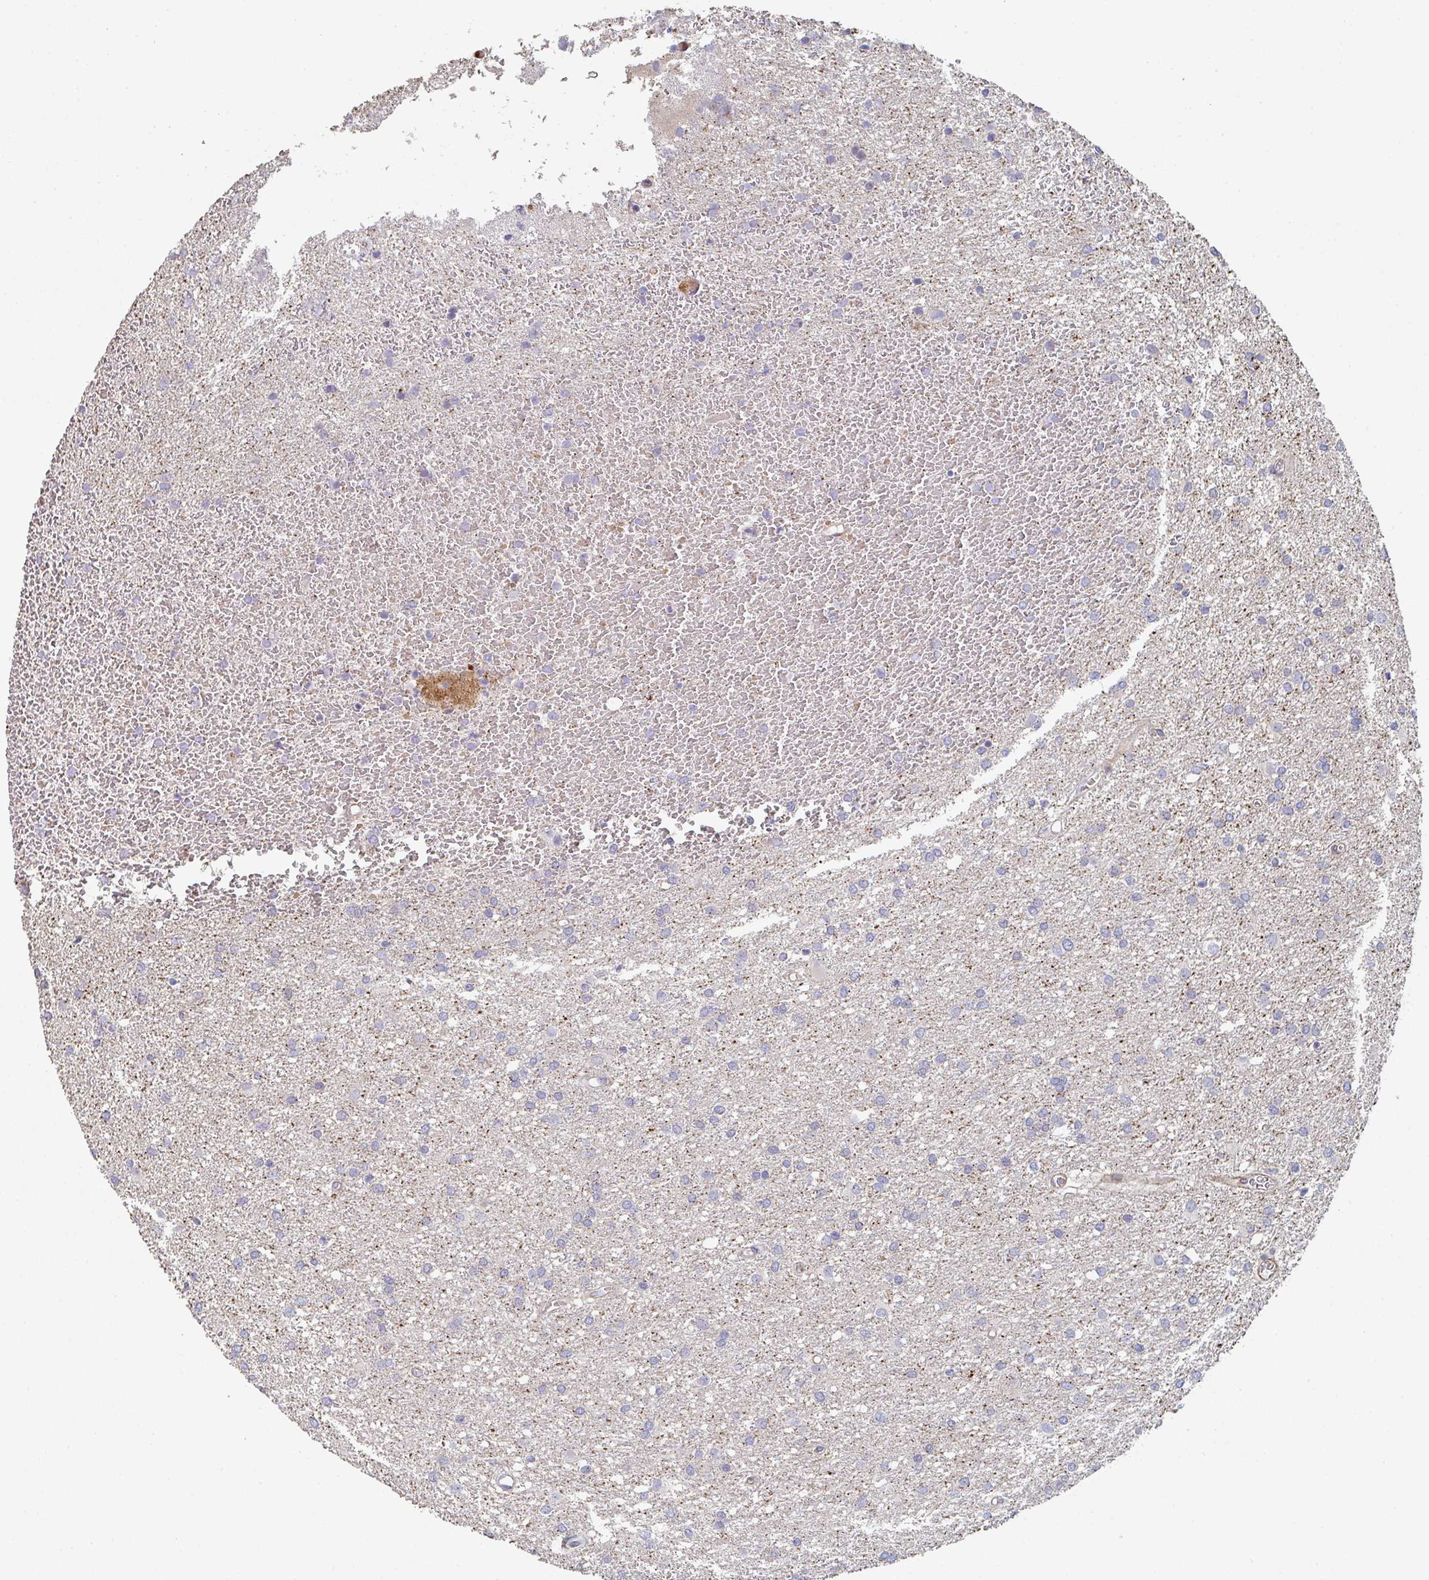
{"staining": {"intensity": "negative", "quantity": "none", "location": "none"}, "tissue": "glioma", "cell_type": "Tumor cells", "image_type": "cancer", "snomed": [{"axis": "morphology", "description": "Glioma, malignant, High grade"}, {"axis": "topography", "description": "Brain"}], "caption": "This is an IHC micrograph of glioma. There is no staining in tumor cells.", "gene": "FZD2", "patient": {"sex": "female", "age": 50}}